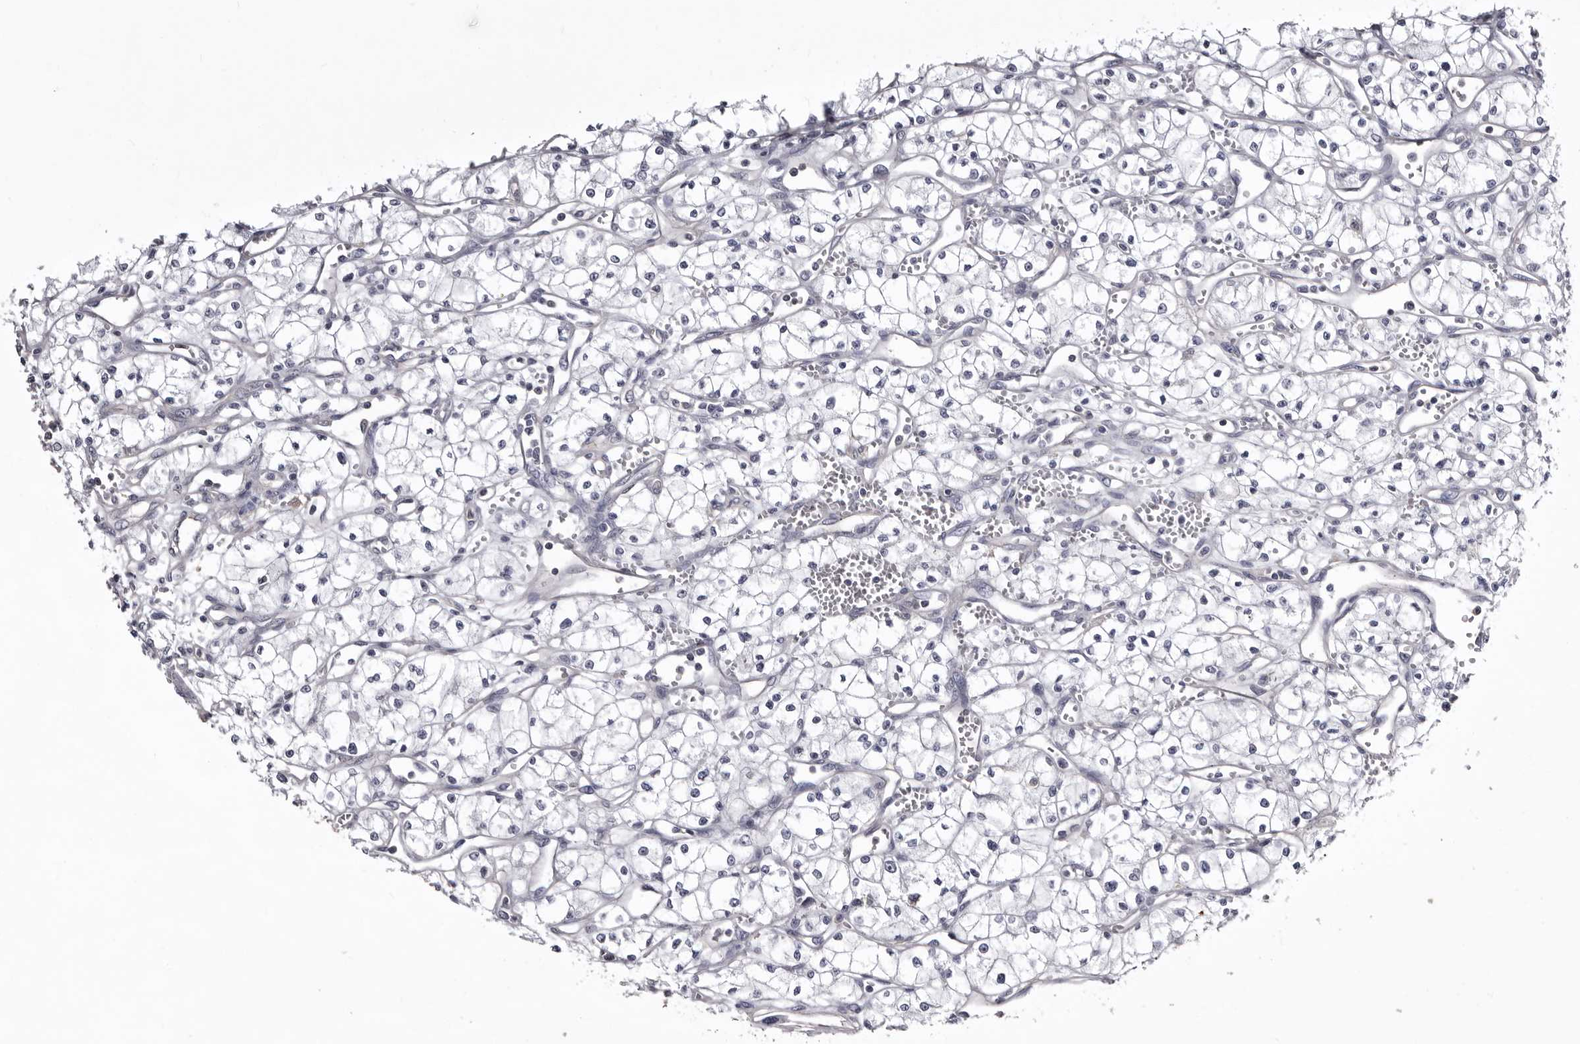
{"staining": {"intensity": "negative", "quantity": "none", "location": "none"}, "tissue": "renal cancer", "cell_type": "Tumor cells", "image_type": "cancer", "snomed": [{"axis": "morphology", "description": "Adenocarcinoma, NOS"}, {"axis": "topography", "description": "Kidney"}], "caption": "Immunohistochemical staining of renal cancer (adenocarcinoma) reveals no significant staining in tumor cells.", "gene": "LAD1", "patient": {"sex": "male", "age": 59}}